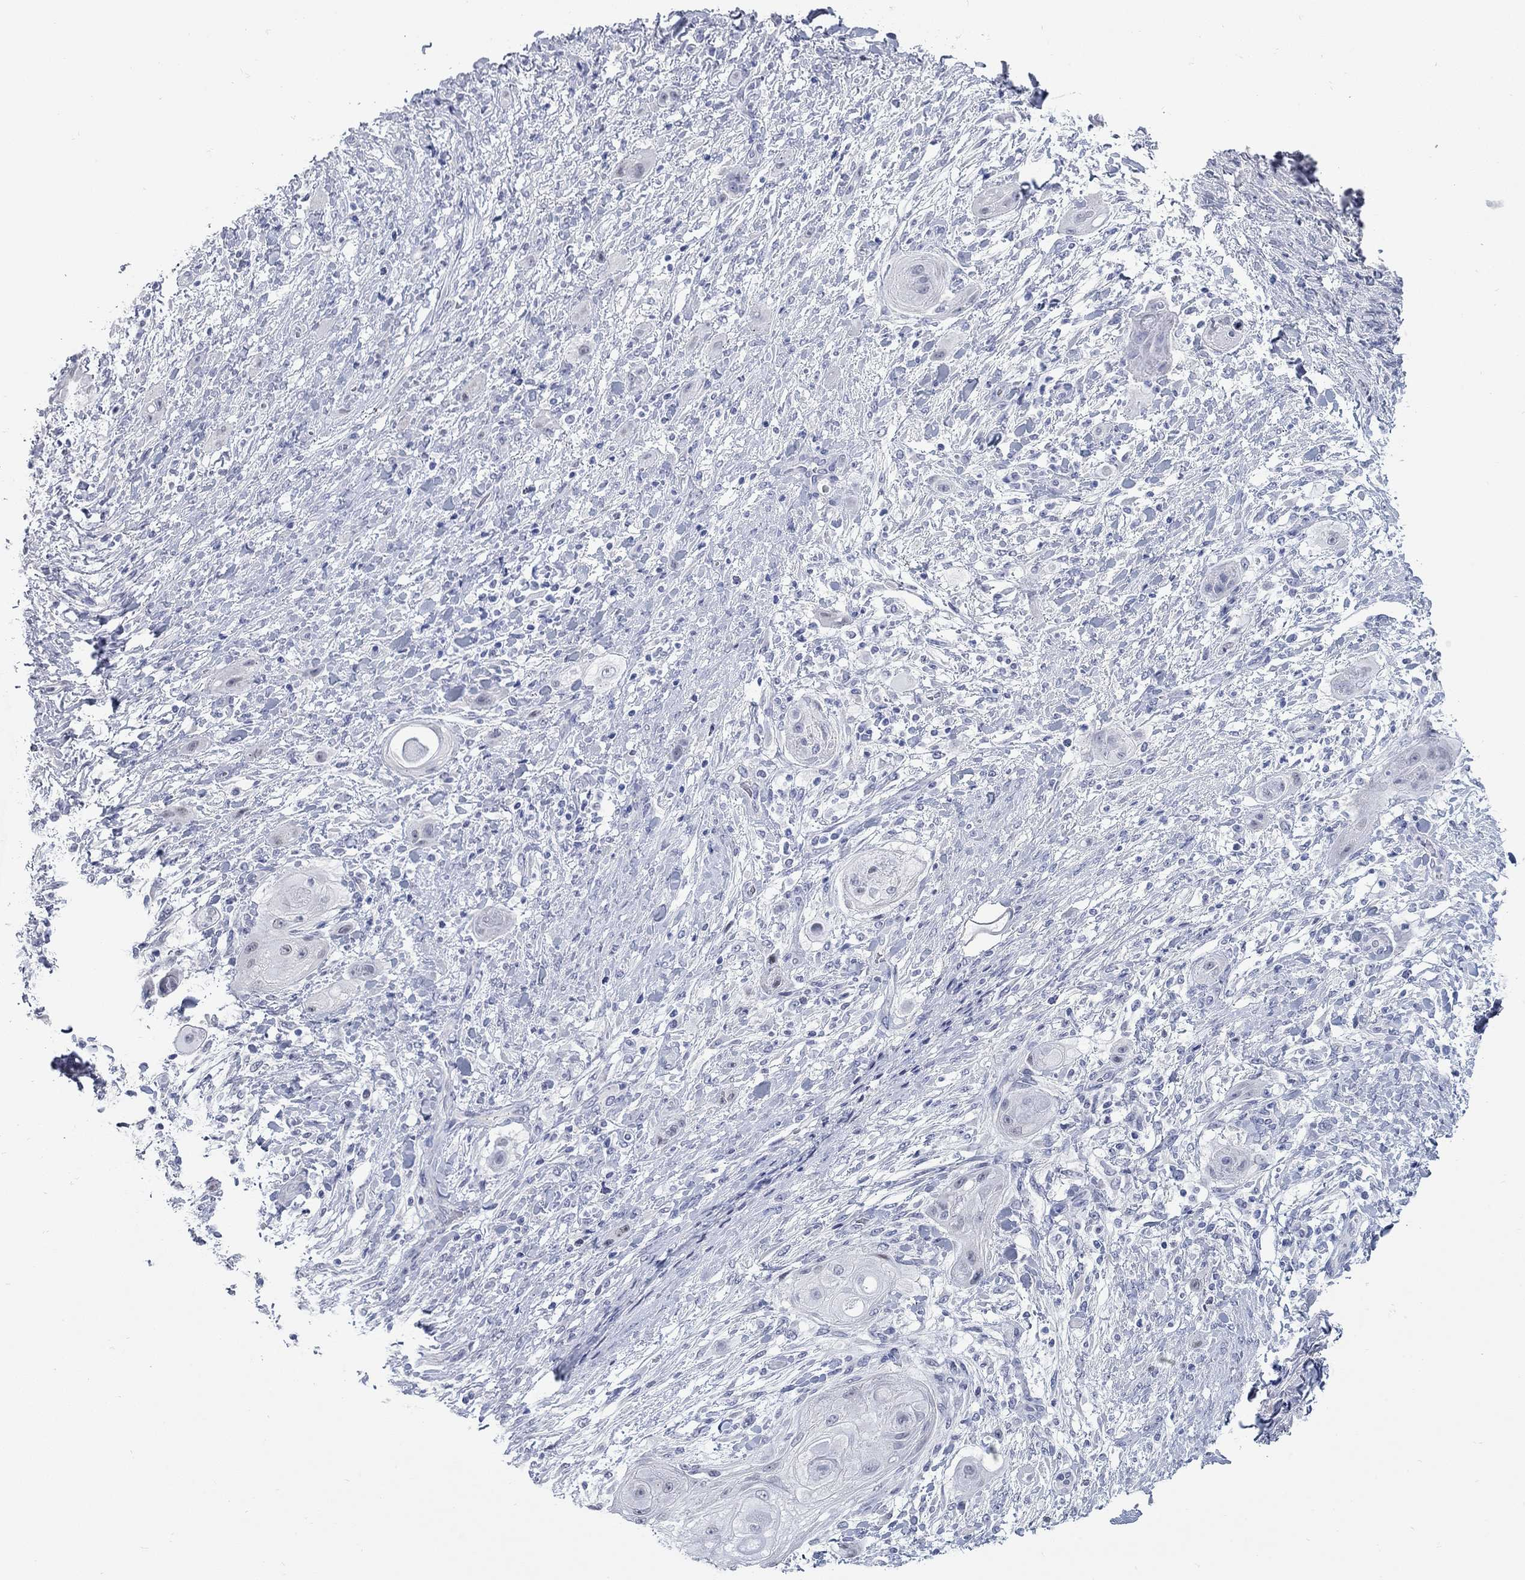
{"staining": {"intensity": "negative", "quantity": "none", "location": "none"}, "tissue": "skin cancer", "cell_type": "Tumor cells", "image_type": "cancer", "snomed": [{"axis": "morphology", "description": "Squamous cell carcinoma, NOS"}, {"axis": "topography", "description": "Skin"}], "caption": "IHC histopathology image of neoplastic tissue: human skin squamous cell carcinoma stained with DAB shows no significant protein positivity in tumor cells.", "gene": "WASF3", "patient": {"sex": "male", "age": 62}}